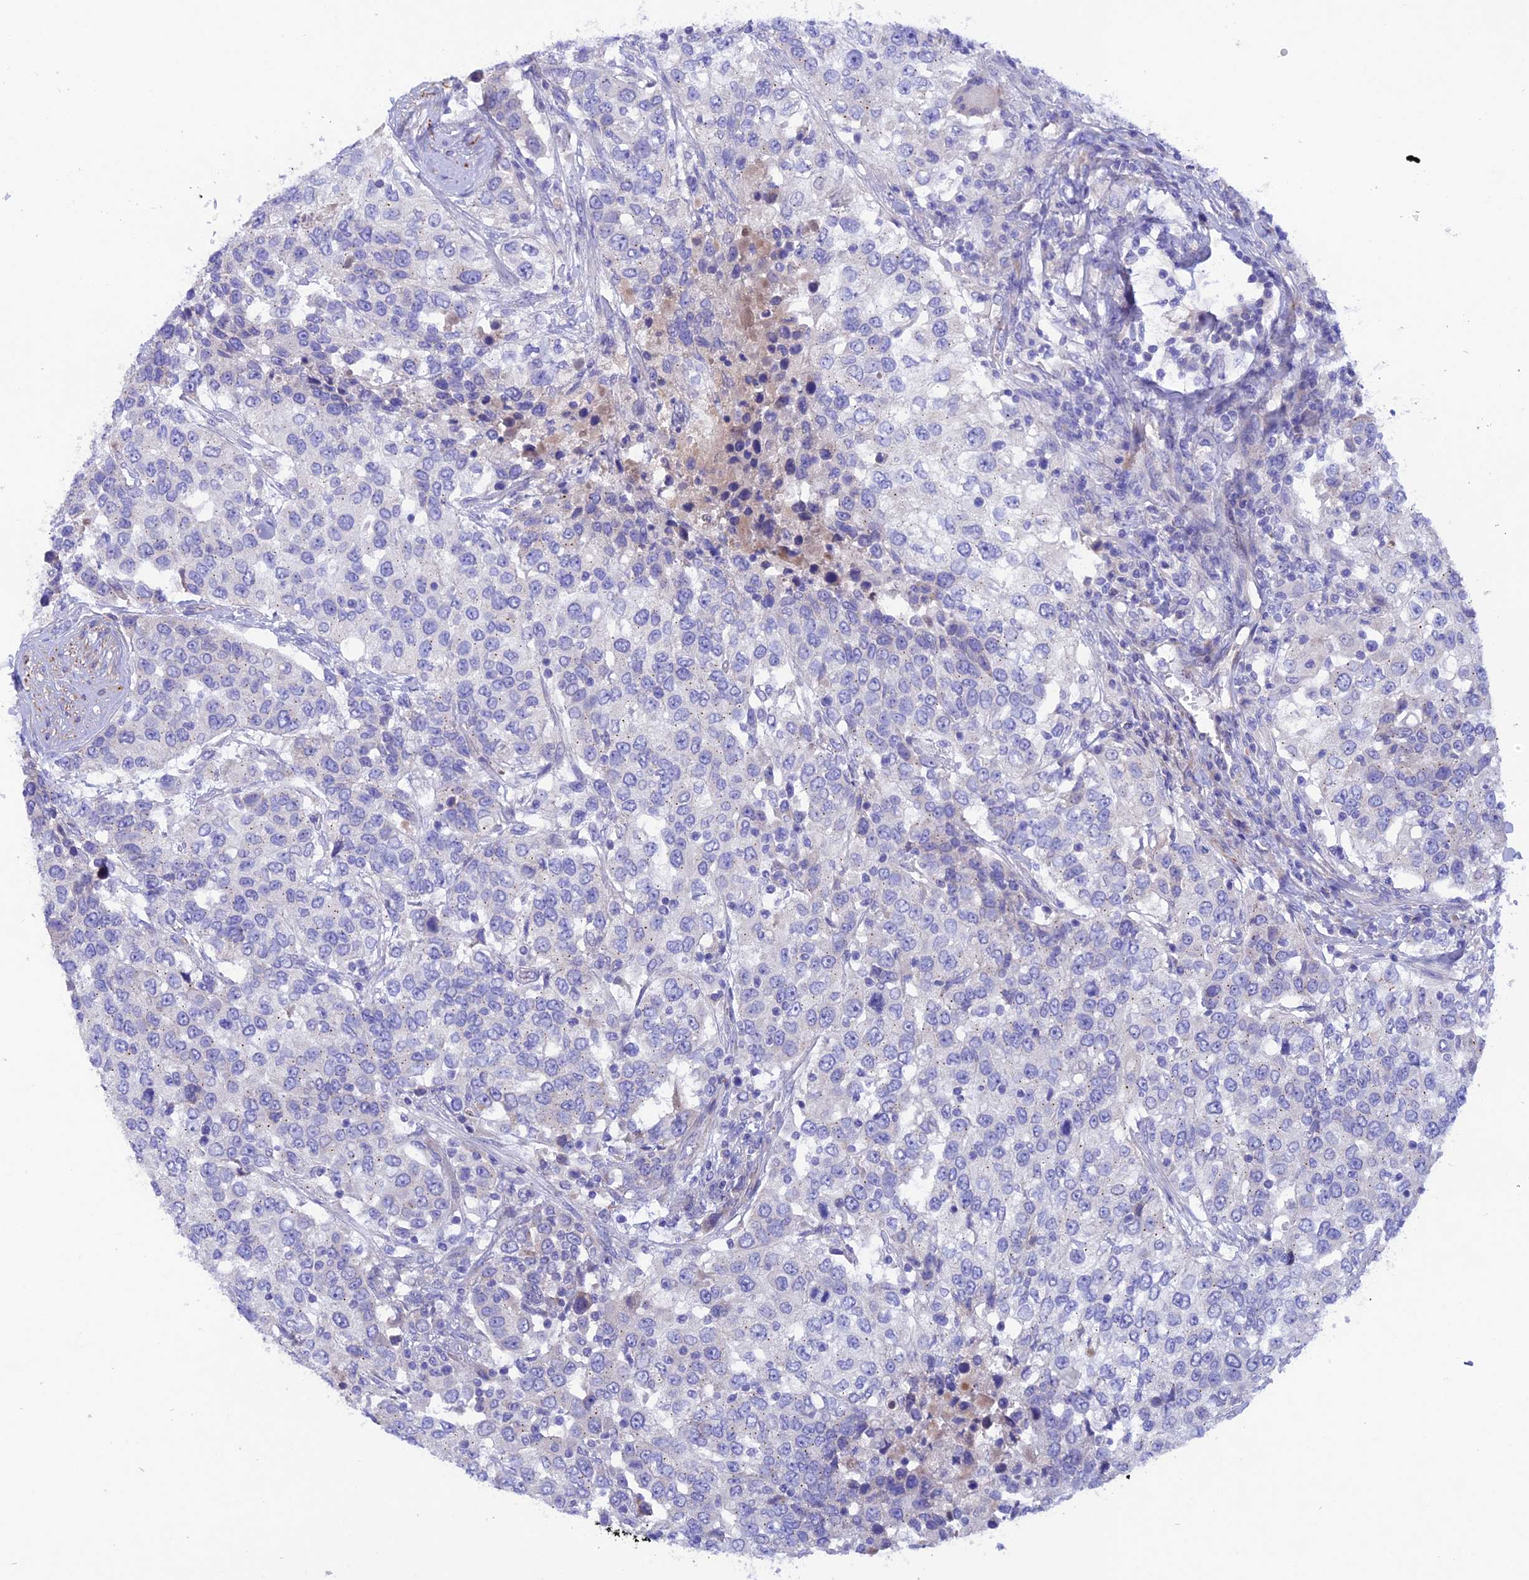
{"staining": {"intensity": "negative", "quantity": "none", "location": "none"}, "tissue": "urothelial cancer", "cell_type": "Tumor cells", "image_type": "cancer", "snomed": [{"axis": "morphology", "description": "Urothelial carcinoma, High grade"}, {"axis": "topography", "description": "Urinary bladder"}], "caption": "The IHC histopathology image has no significant expression in tumor cells of urothelial cancer tissue.", "gene": "TMEM138", "patient": {"sex": "female", "age": 80}}